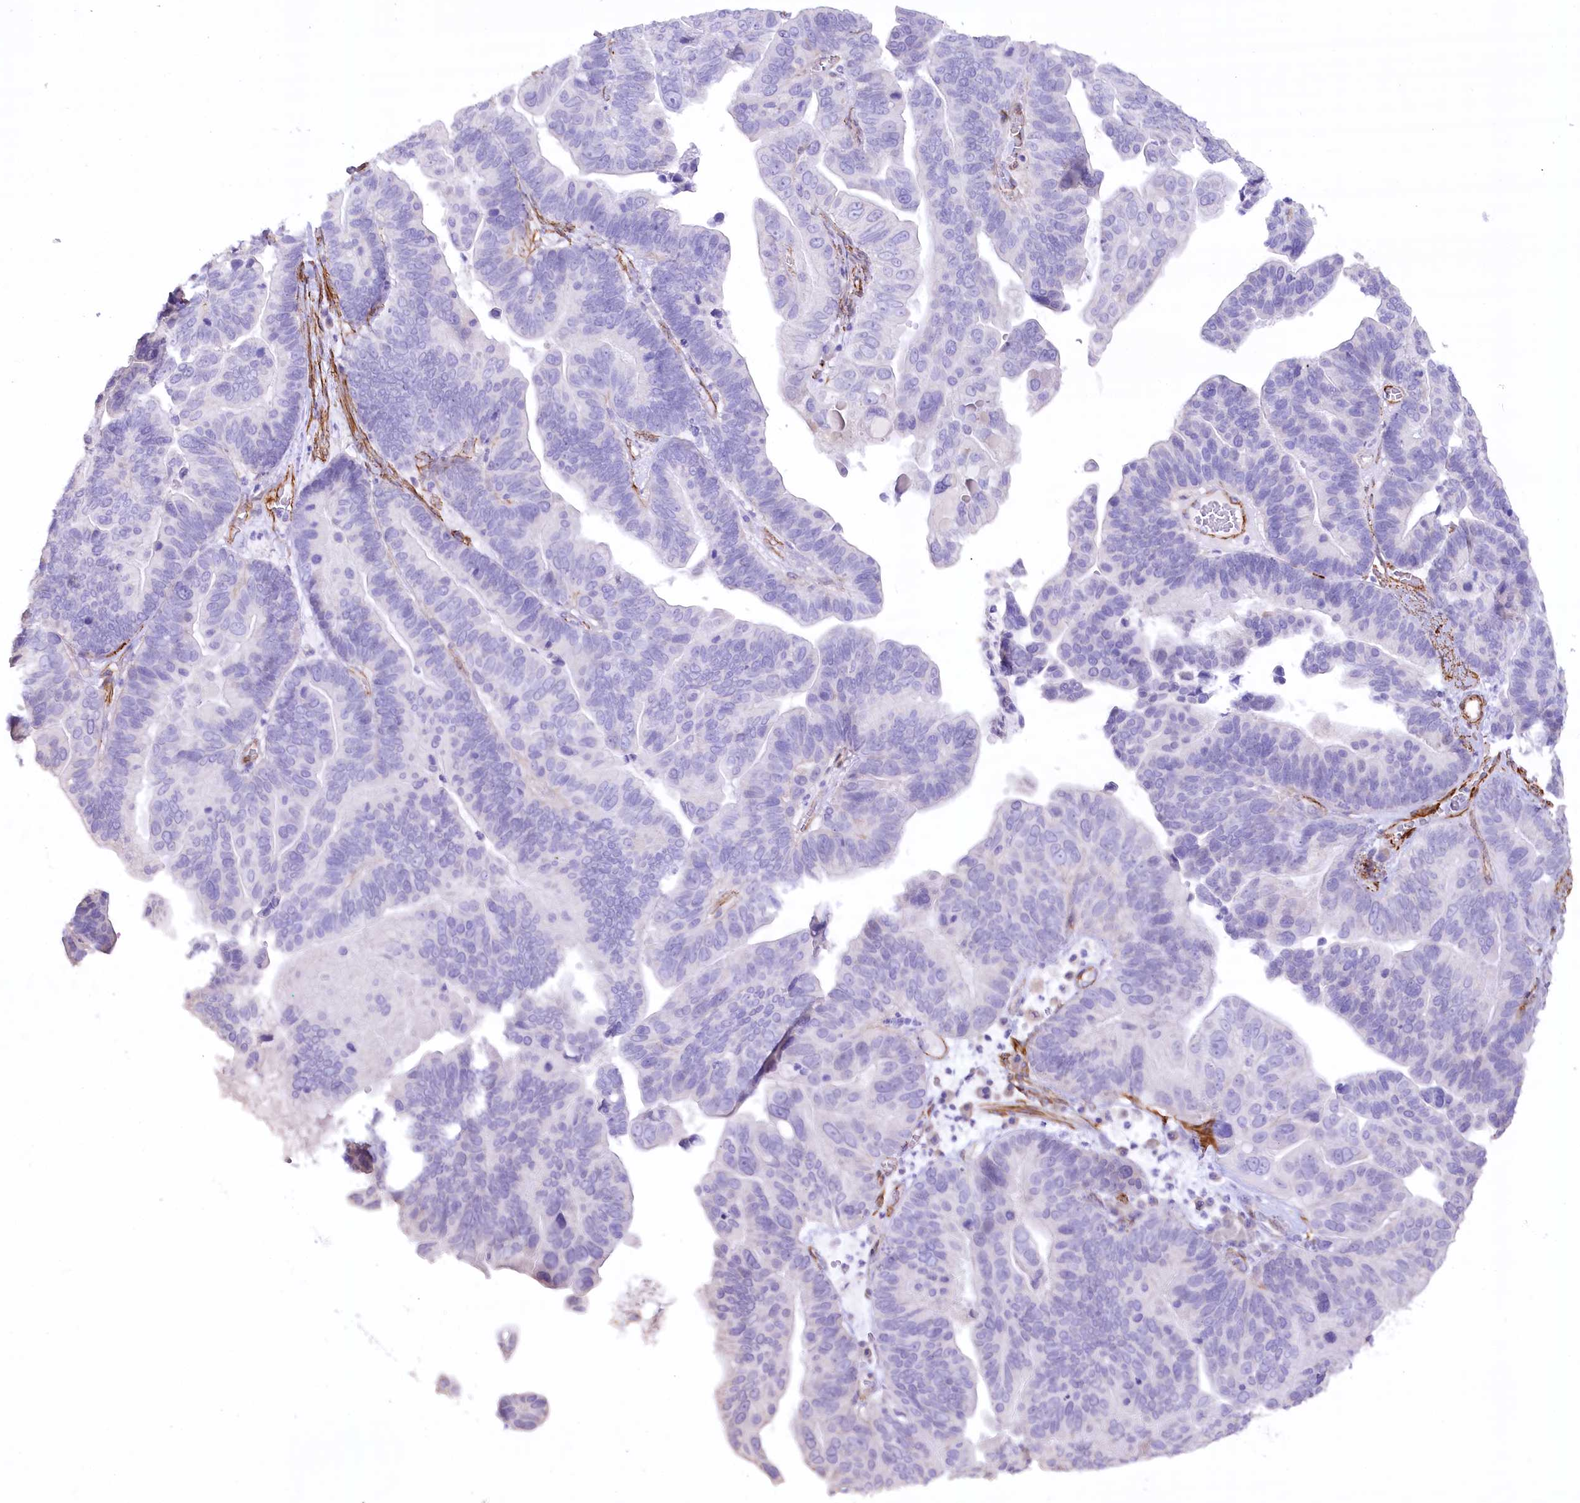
{"staining": {"intensity": "negative", "quantity": "none", "location": "none"}, "tissue": "ovarian cancer", "cell_type": "Tumor cells", "image_type": "cancer", "snomed": [{"axis": "morphology", "description": "Cystadenocarcinoma, serous, NOS"}, {"axis": "topography", "description": "Ovary"}], "caption": "IHC photomicrograph of neoplastic tissue: ovarian cancer (serous cystadenocarcinoma) stained with DAB displays no significant protein positivity in tumor cells.", "gene": "SYNPO2", "patient": {"sex": "female", "age": 56}}